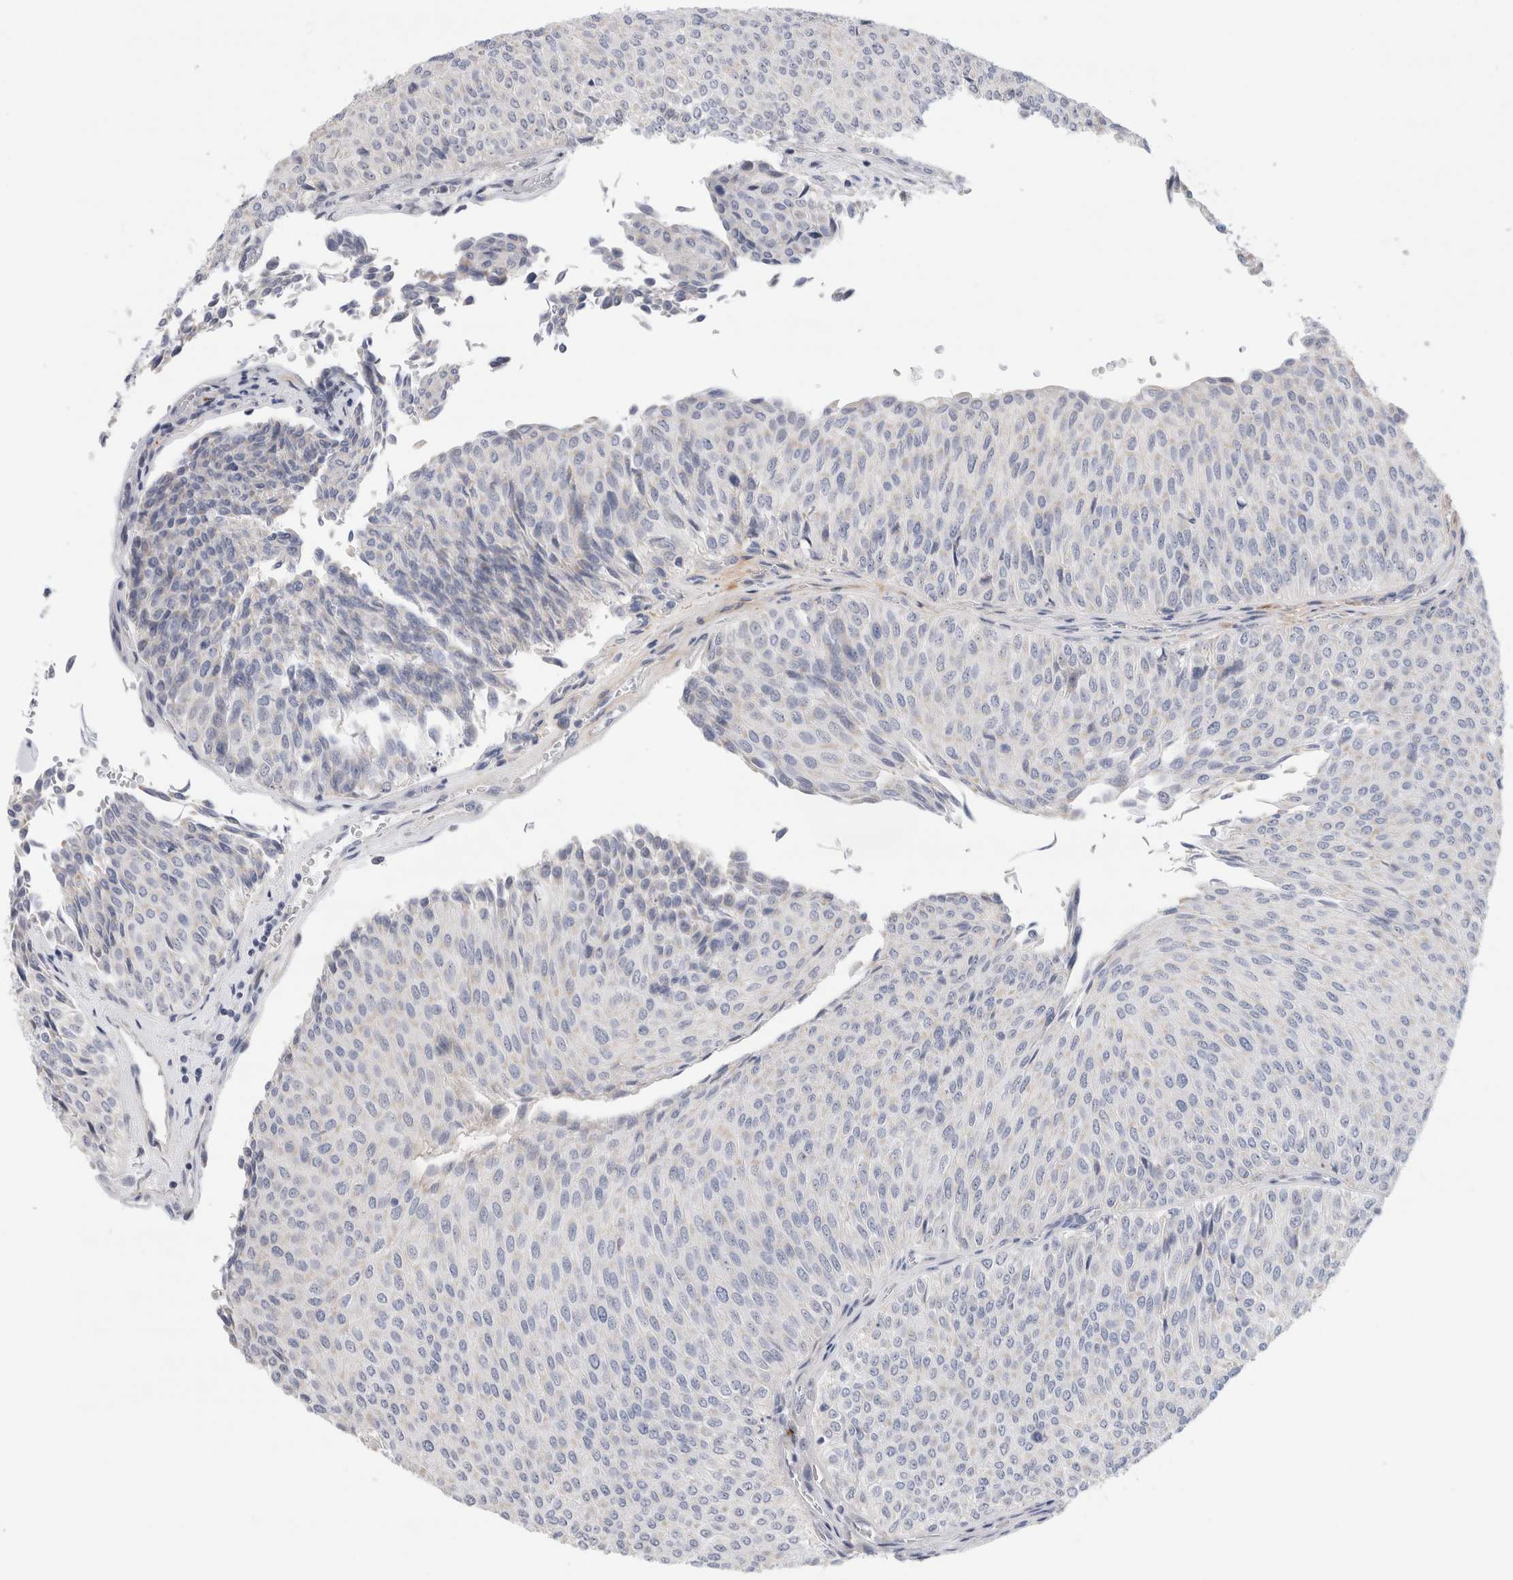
{"staining": {"intensity": "negative", "quantity": "none", "location": "none"}, "tissue": "urothelial cancer", "cell_type": "Tumor cells", "image_type": "cancer", "snomed": [{"axis": "morphology", "description": "Urothelial carcinoma, Low grade"}, {"axis": "topography", "description": "Urinary bladder"}], "caption": "Urothelial carcinoma (low-grade) stained for a protein using immunohistochemistry (IHC) shows no expression tumor cells.", "gene": "ECHDC2", "patient": {"sex": "male", "age": 78}}